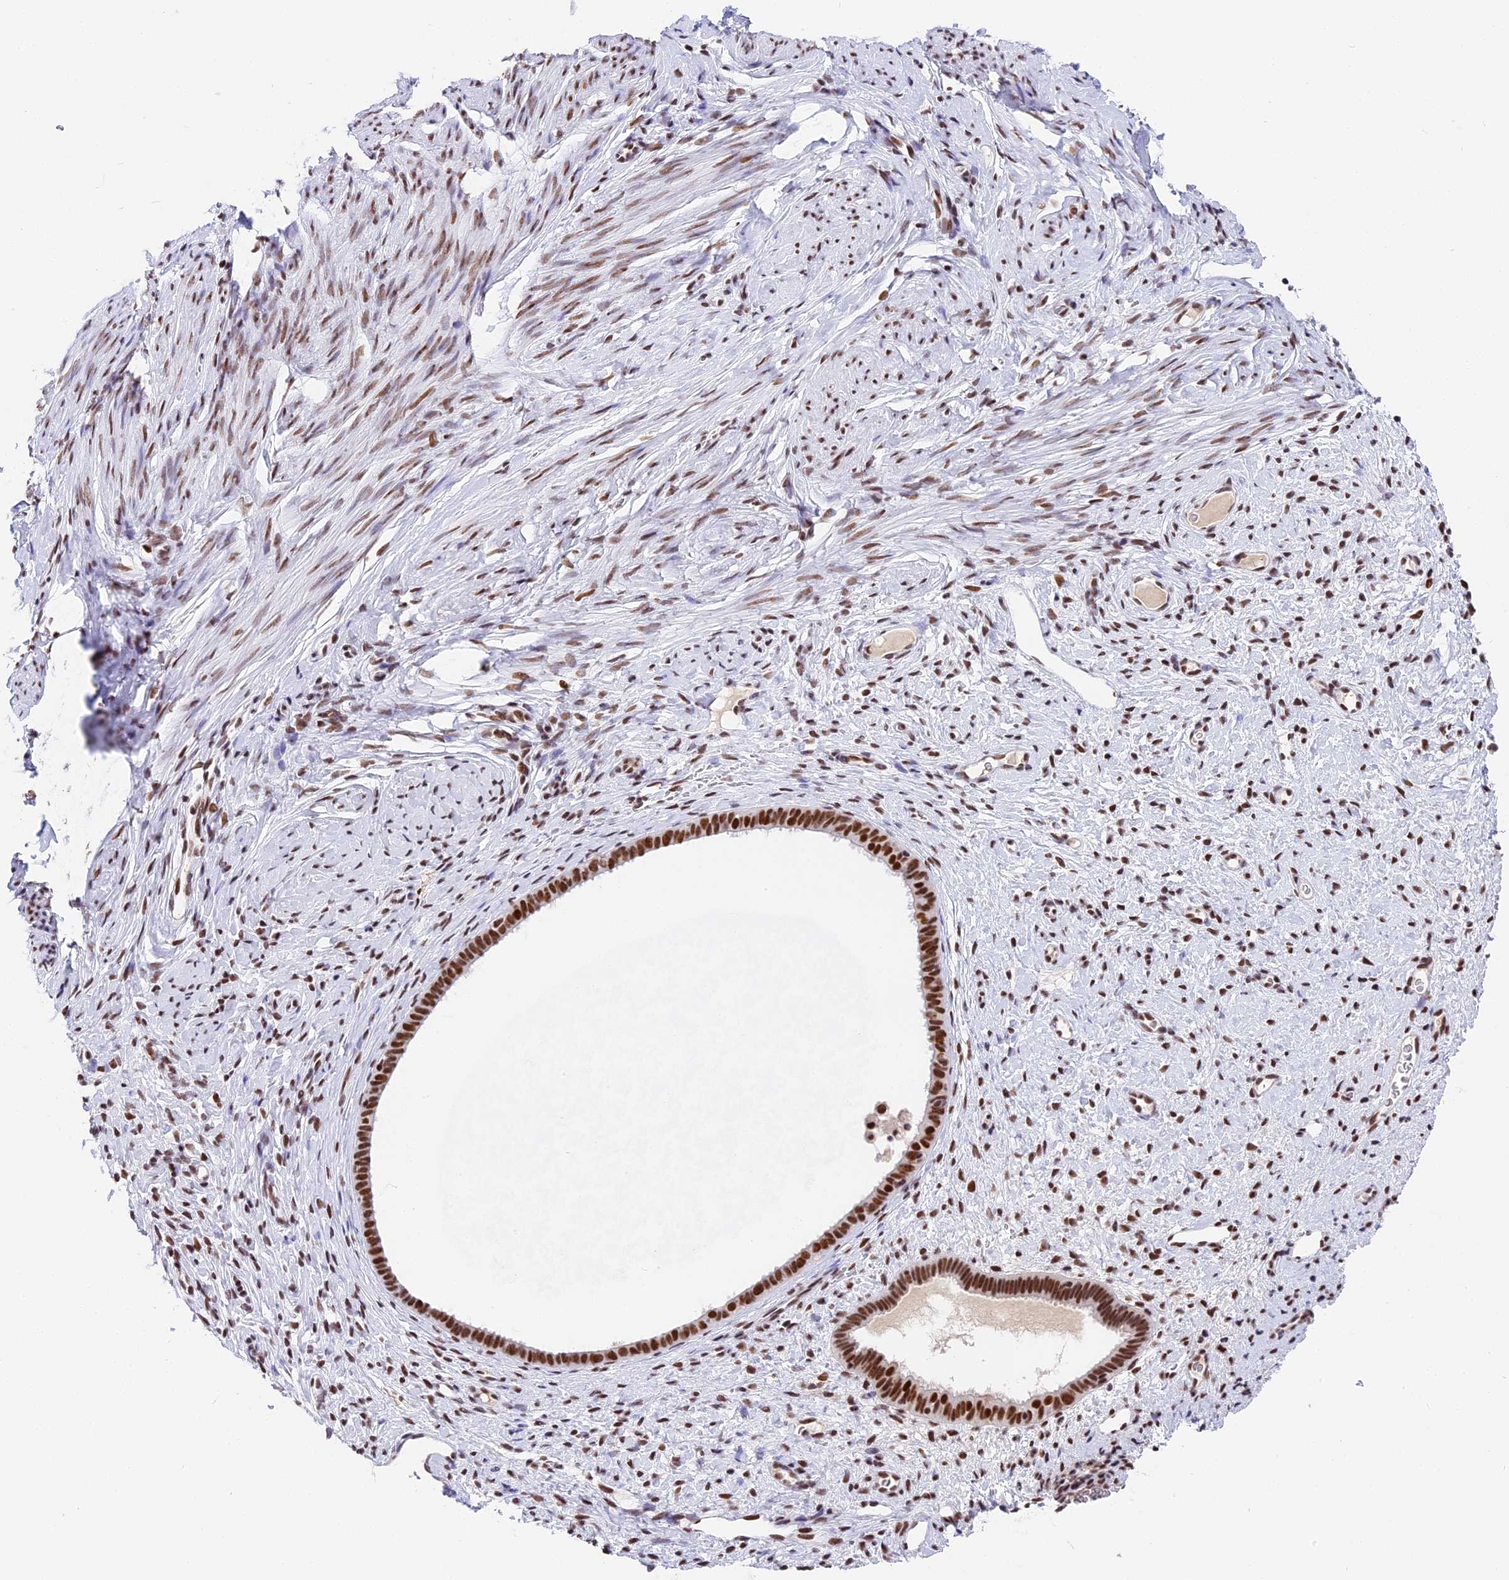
{"staining": {"intensity": "moderate", "quantity": "<25%", "location": "nuclear"}, "tissue": "endometrium", "cell_type": "Cells in endometrial stroma", "image_type": "normal", "snomed": [{"axis": "morphology", "description": "Normal tissue, NOS"}, {"axis": "topography", "description": "Endometrium"}], "caption": "Endometrium stained with DAB immunohistochemistry reveals low levels of moderate nuclear positivity in approximately <25% of cells in endometrial stroma. The protein of interest is shown in brown color, while the nuclei are stained blue.", "gene": "SBNO1", "patient": {"sex": "female", "age": 65}}